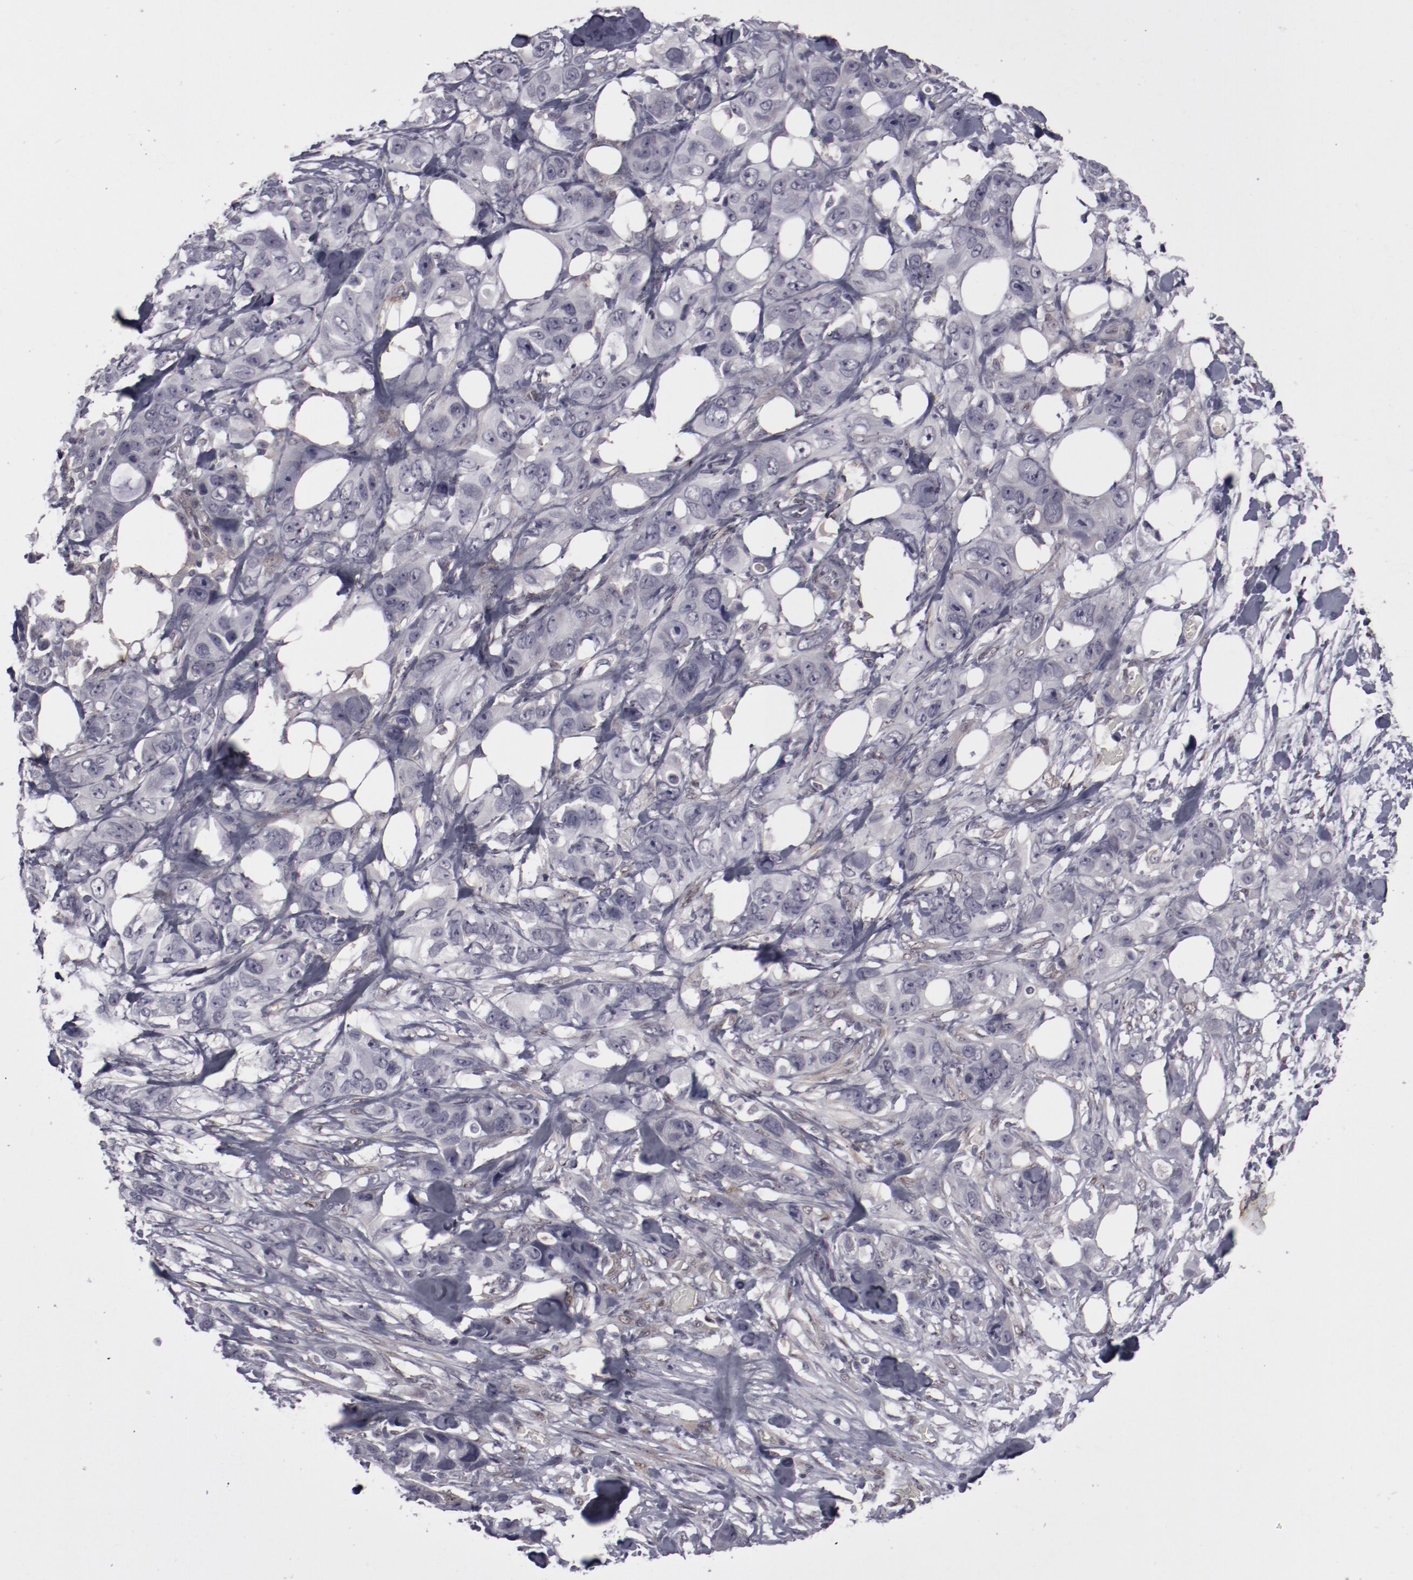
{"staining": {"intensity": "negative", "quantity": "none", "location": "none"}, "tissue": "stomach cancer", "cell_type": "Tumor cells", "image_type": "cancer", "snomed": [{"axis": "morphology", "description": "Adenocarcinoma, NOS"}, {"axis": "topography", "description": "Stomach, upper"}], "caption": "An immunohistochemistry (IHC) image of stomach adenocarcinoma is shown. There is no staining in tumor cells of stomach adenocarcinoma.", "gene": "LEF1", "patient": {"sex": "male", "age": 47}}